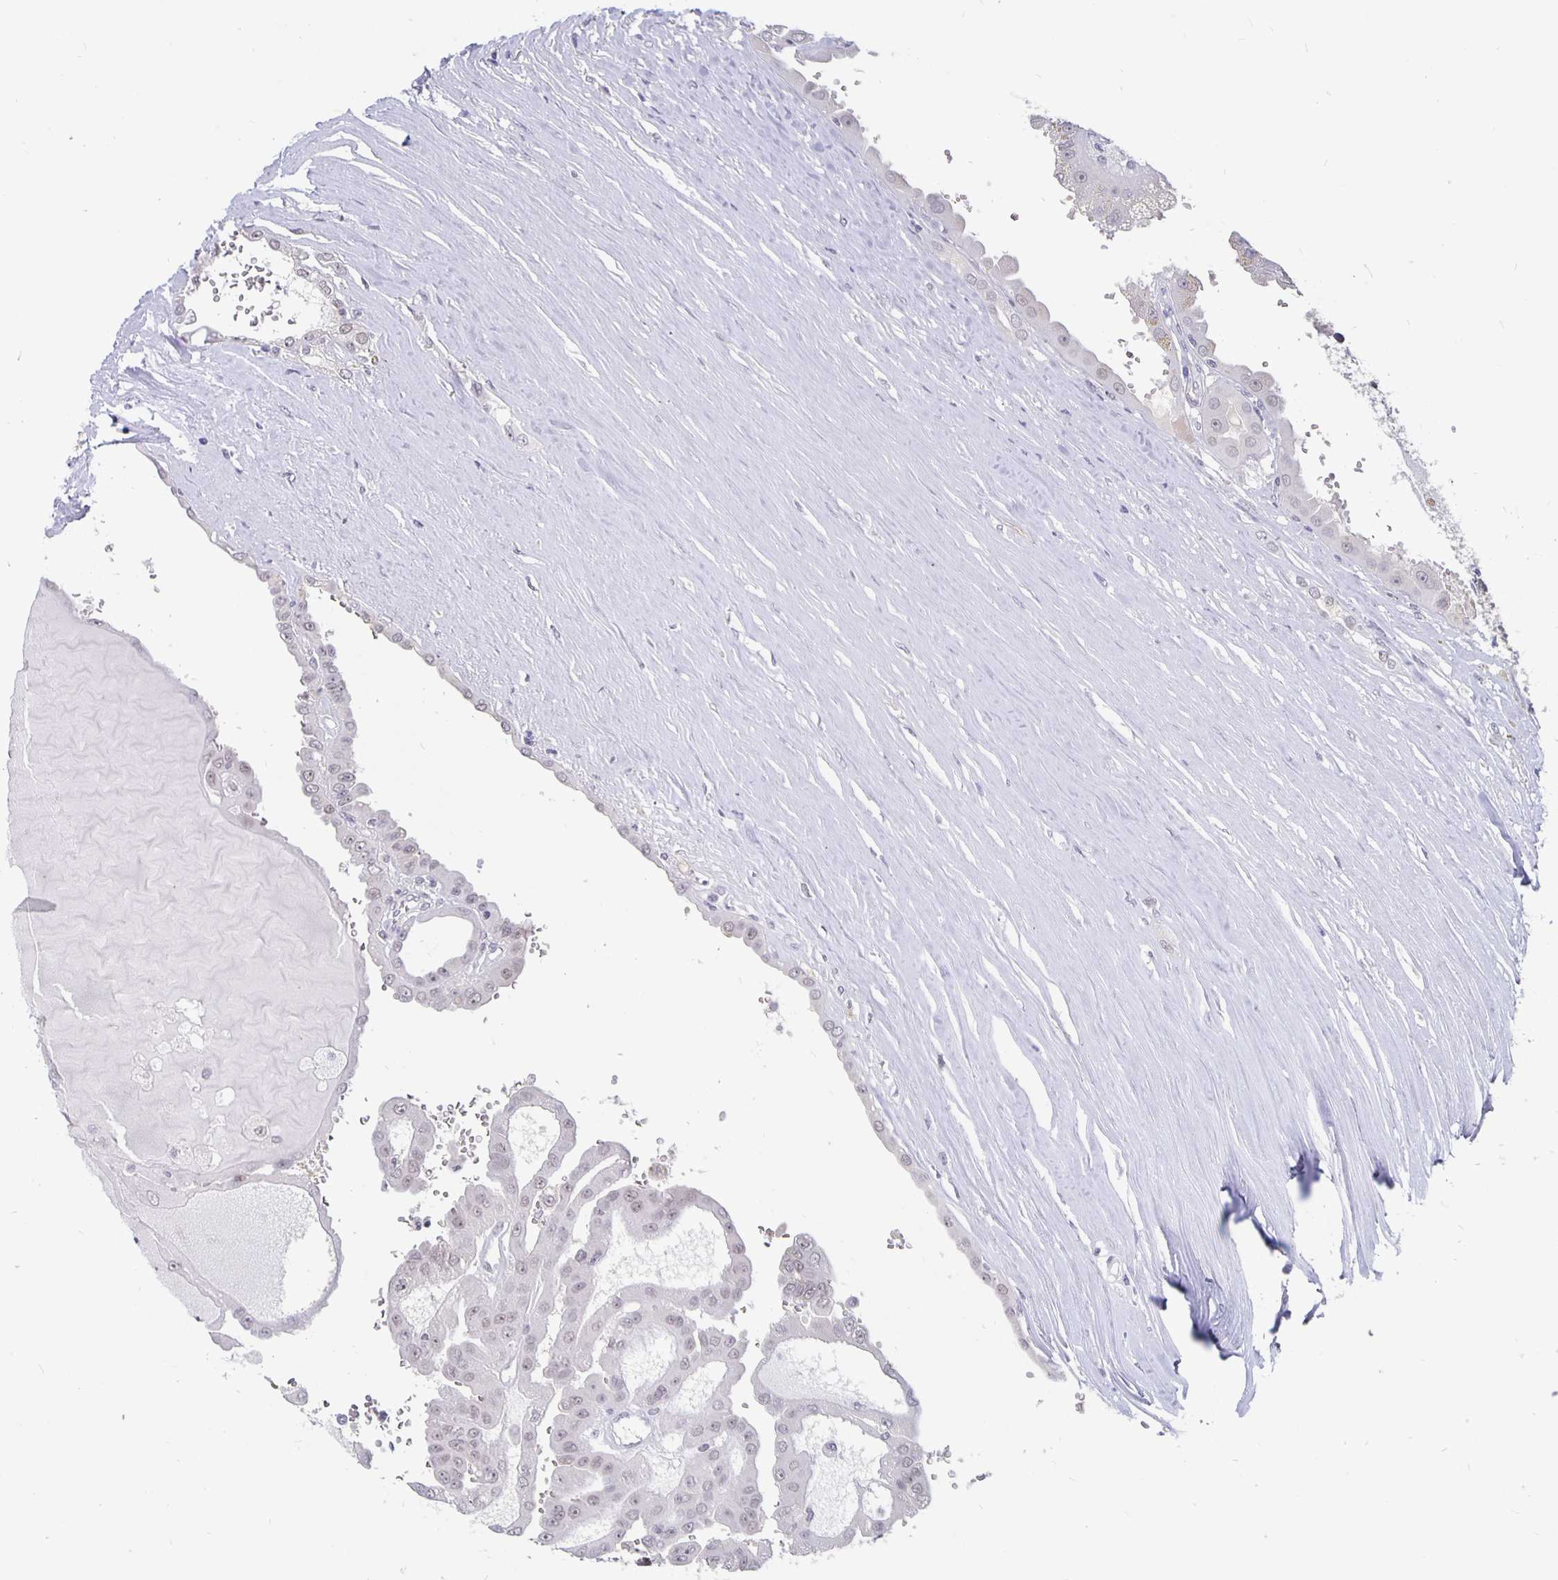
{"staining": {"intensity": "weak", "quantity": "<25%", "location": "nuclear"}, "tissue": "renal cancer", "cell_type": "Tumor cells", "image_type": "cancer", "snomed": [{"axis": "morphology", "description": "Adenocarcinoma, NOS"}, {"axis": "topography", "description": "Kidney"}], "caption": "There is no significant positivity in tumor cells of adenocarcinoma (renal).", "gene": "ZNF691", "patient": {"sex": "male", "age": 58}}